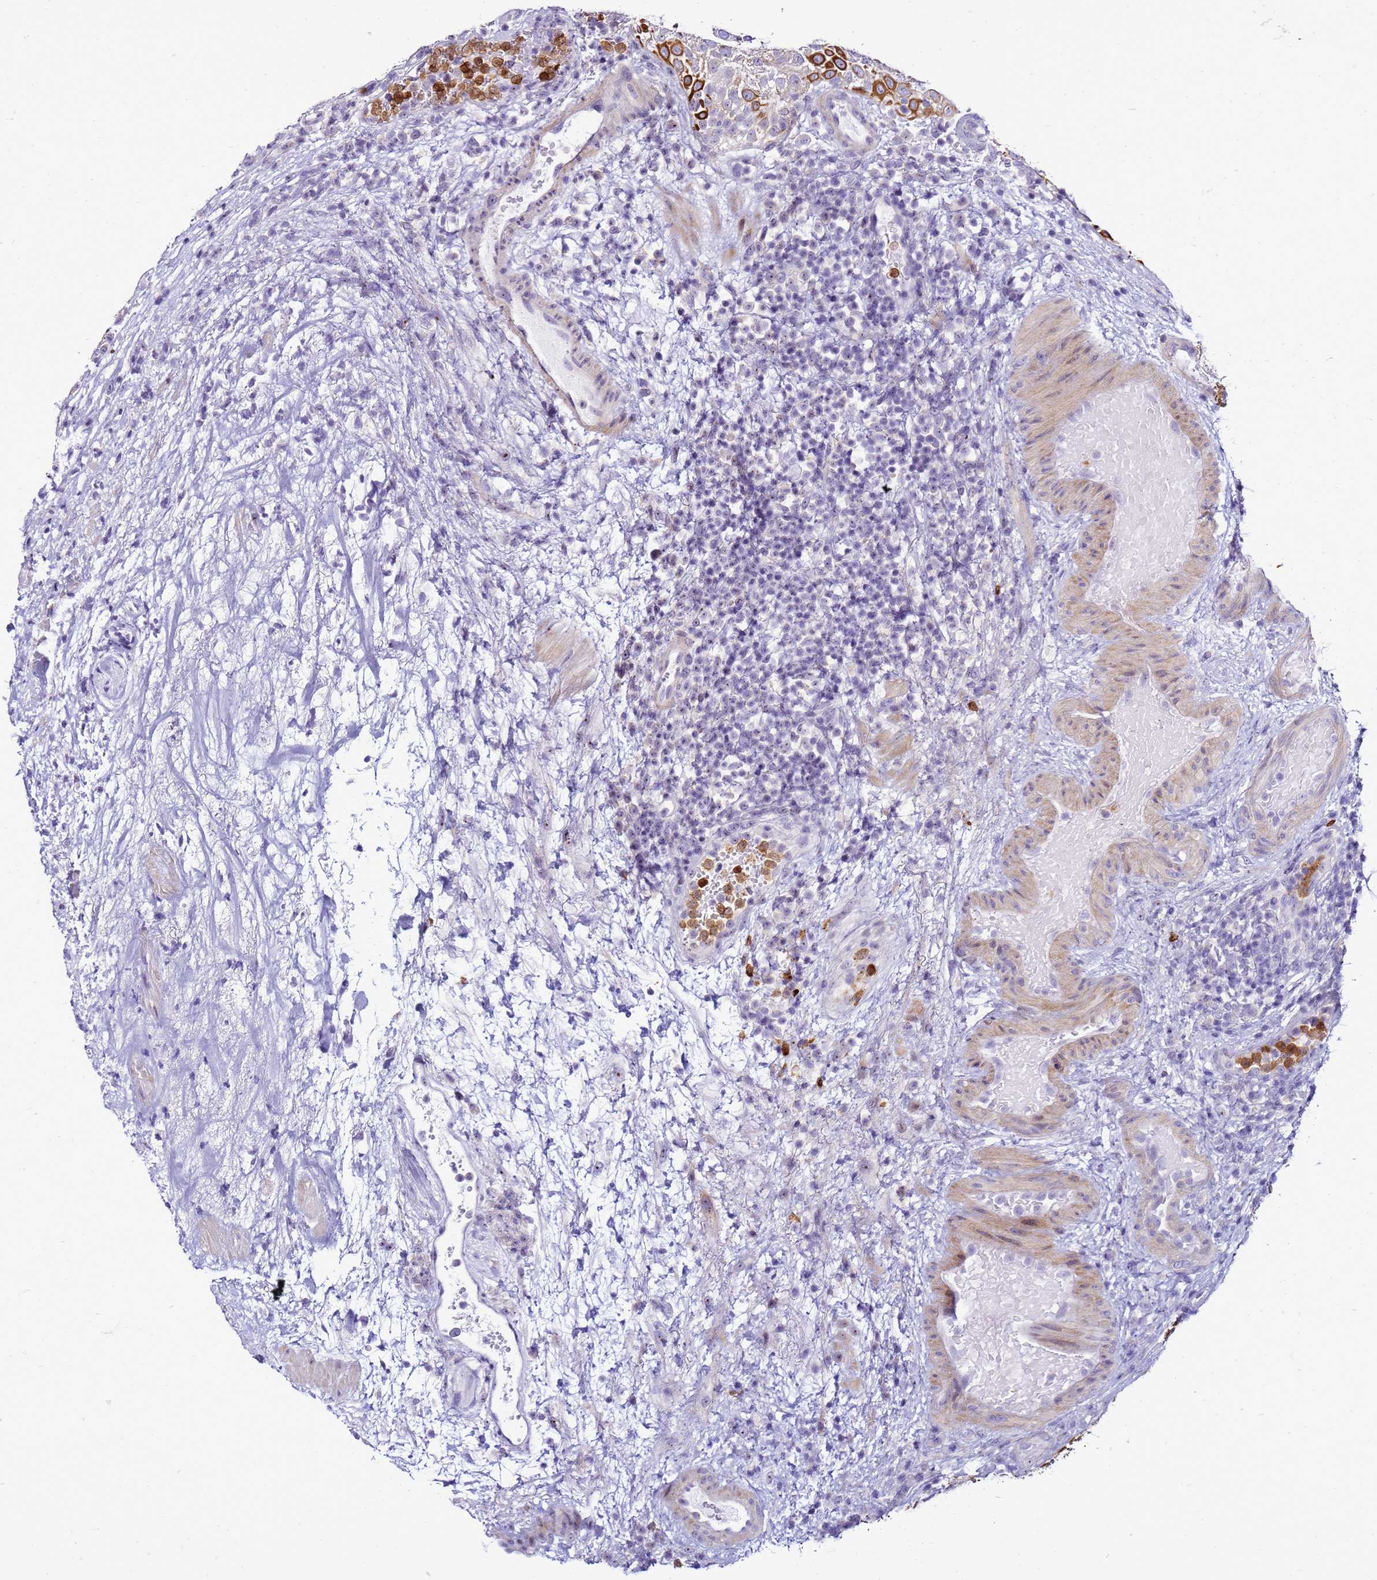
{"staining": {"intensity": "strong", "quantity": "<25%", "location": "cytoplasmic/membranous"}, "tissue": "urothelial cancer", "cell_type": "Tumor cells", "image_type": "cancer", "snomed": [{"axis": "morphology", "description": "Urothelial carcinoma, Low grade"}, {"axis": "topography", "description": "Urinary bladder"}], "caption": "A brown stain shows strong cytoplasmic/membranous positivity of a protein in urothelial cancer tumor cells. (Stains: DAB in brown, nuclei in blue, Microscopy: brightfield microscopy at high magnification).", "gene": "VPS4B", "patient": {"sex": "male", "age": 78}}